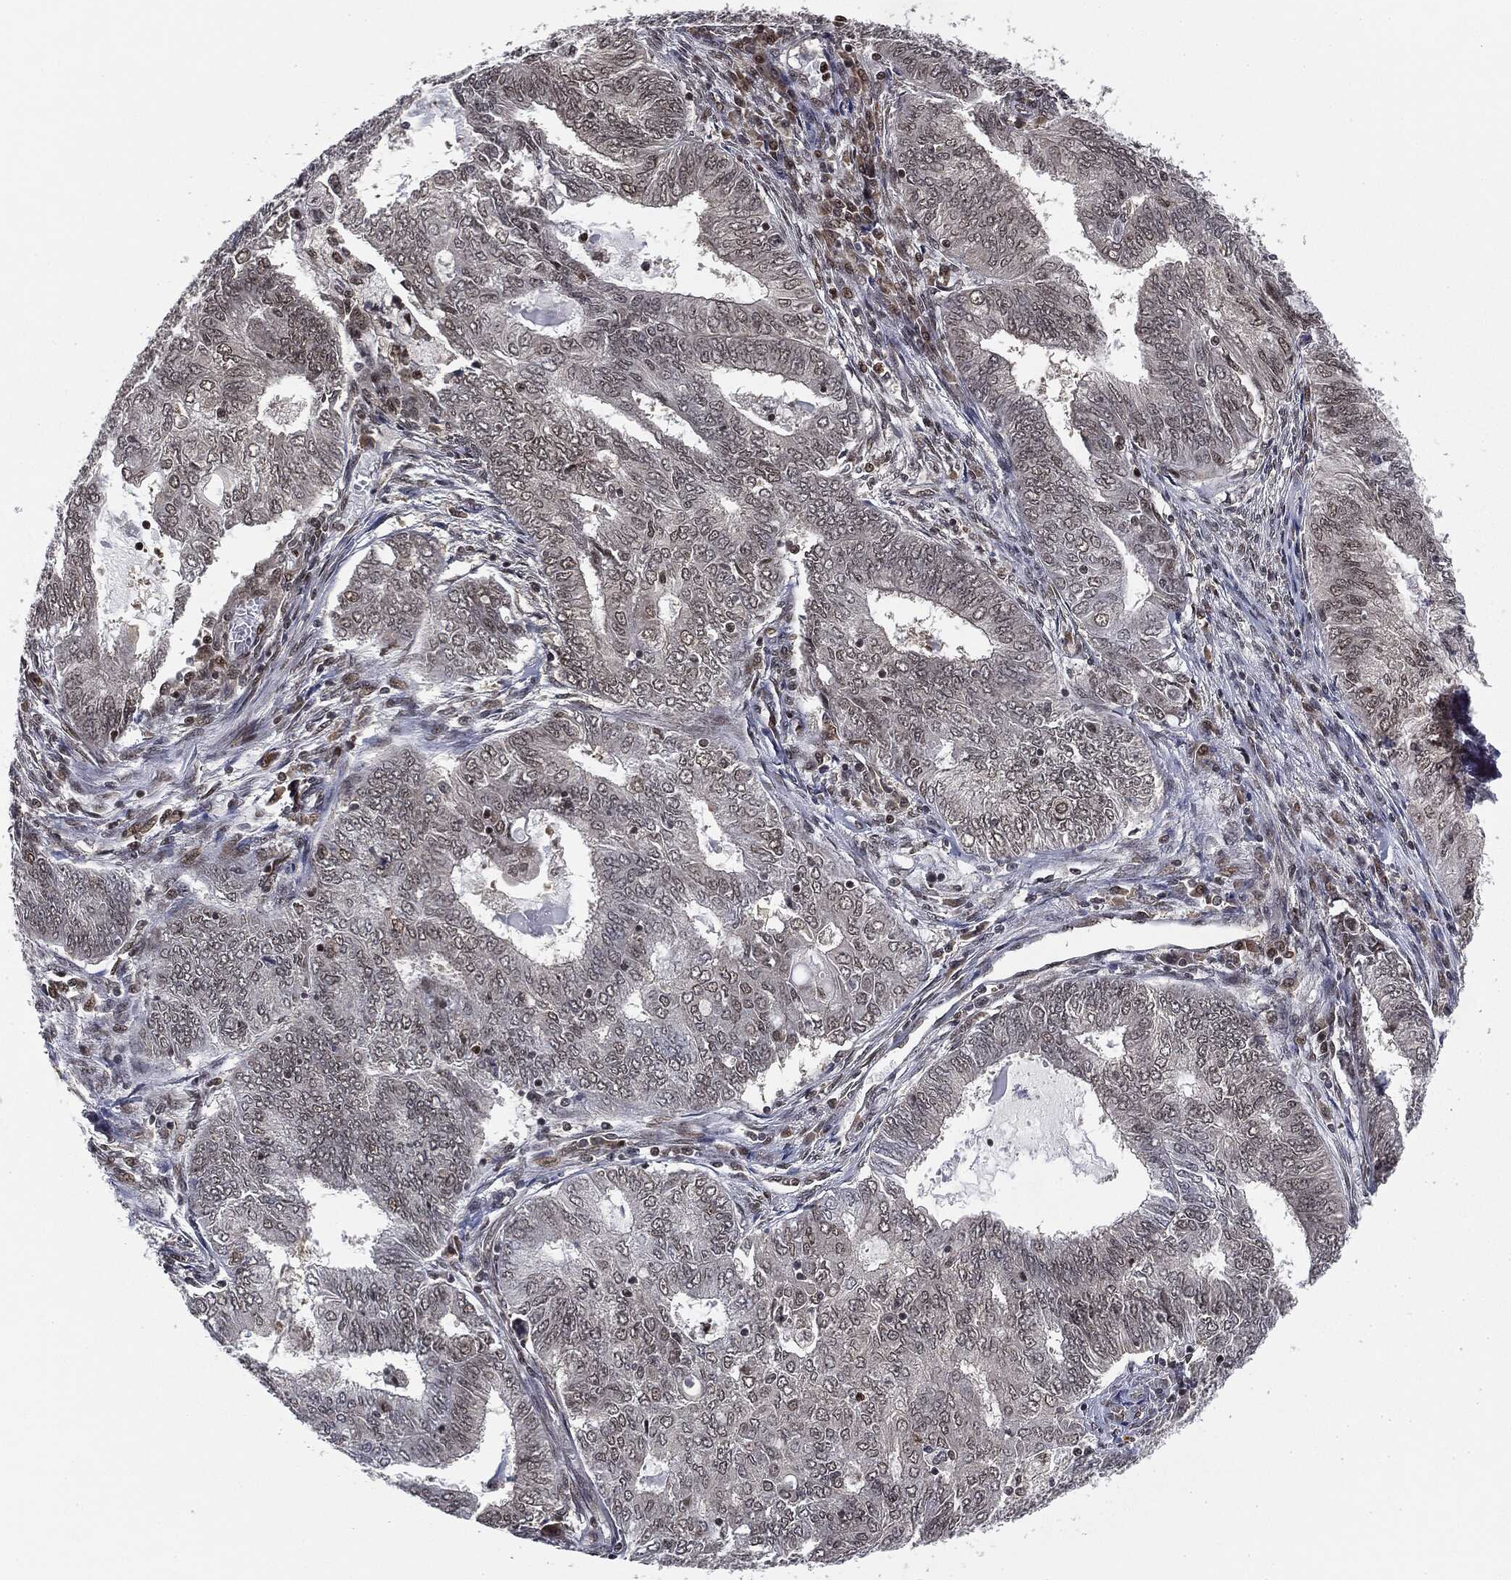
{"staining": {"intensity": "negative", "quantity": "none", "location": "none"}, "tissue": "endometrial cancer", "cell_type": "Tumor cells", "image_type": "cancer", "snomed": [{"axis": "morphology", "description": "Adenocarcinoma, NOS"}, {"axis": "topography", "description": "Endometrium"}], "caption": "The photomicrograph shows no significant positivity in tumor cells of endometrial adenocarcinoma.", "gene": "TBC1D22A", "patient": {"sex": "female", "age": 62}}